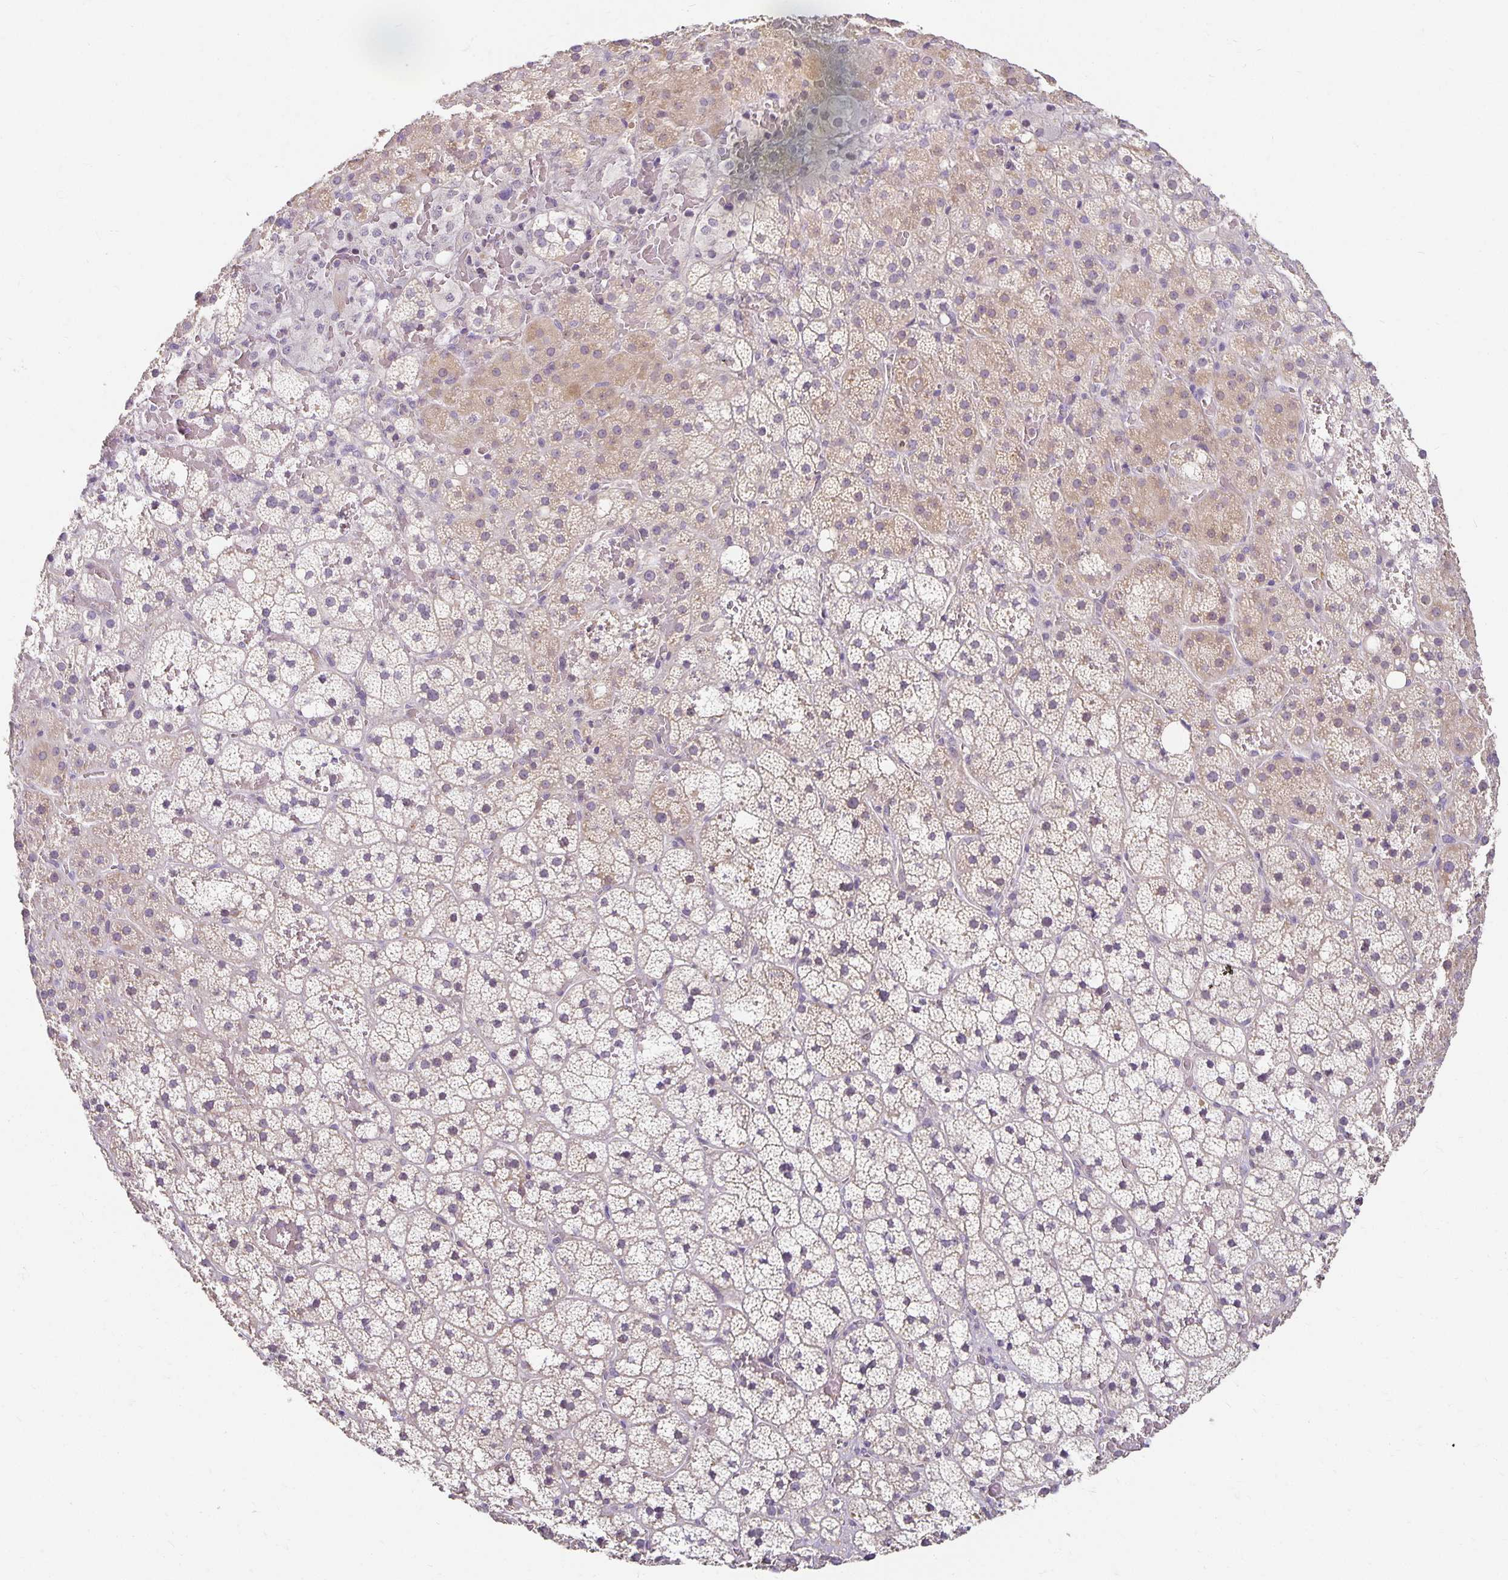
{"staining": {"intensity": "weak", "quantity": "<25%", "location": "cytoplasmic/membranous"}, "tissue": "adrenal gland", "cell_type": "Glandular cells", "image_type": "normal", "snomed": [{"axis": "morphology", "description": "Normal tissue, NOS"}, {"axis": "topography", "description": "Adrenal gland"}], "caption": "An immunohistochemistry (IHC) image of unremarkable adrenal gland is shown. There is no staining in glandular cells of adrenal gland. The staining was performed using DAB (3,3'-diaminobenzidine) to visualize the protein expression in brown, while the nuclei were stained in blue with hematoxylin (Magnification: 20x).", "gene": "CST6", "patient": {"sex": "male", "age": 53}}